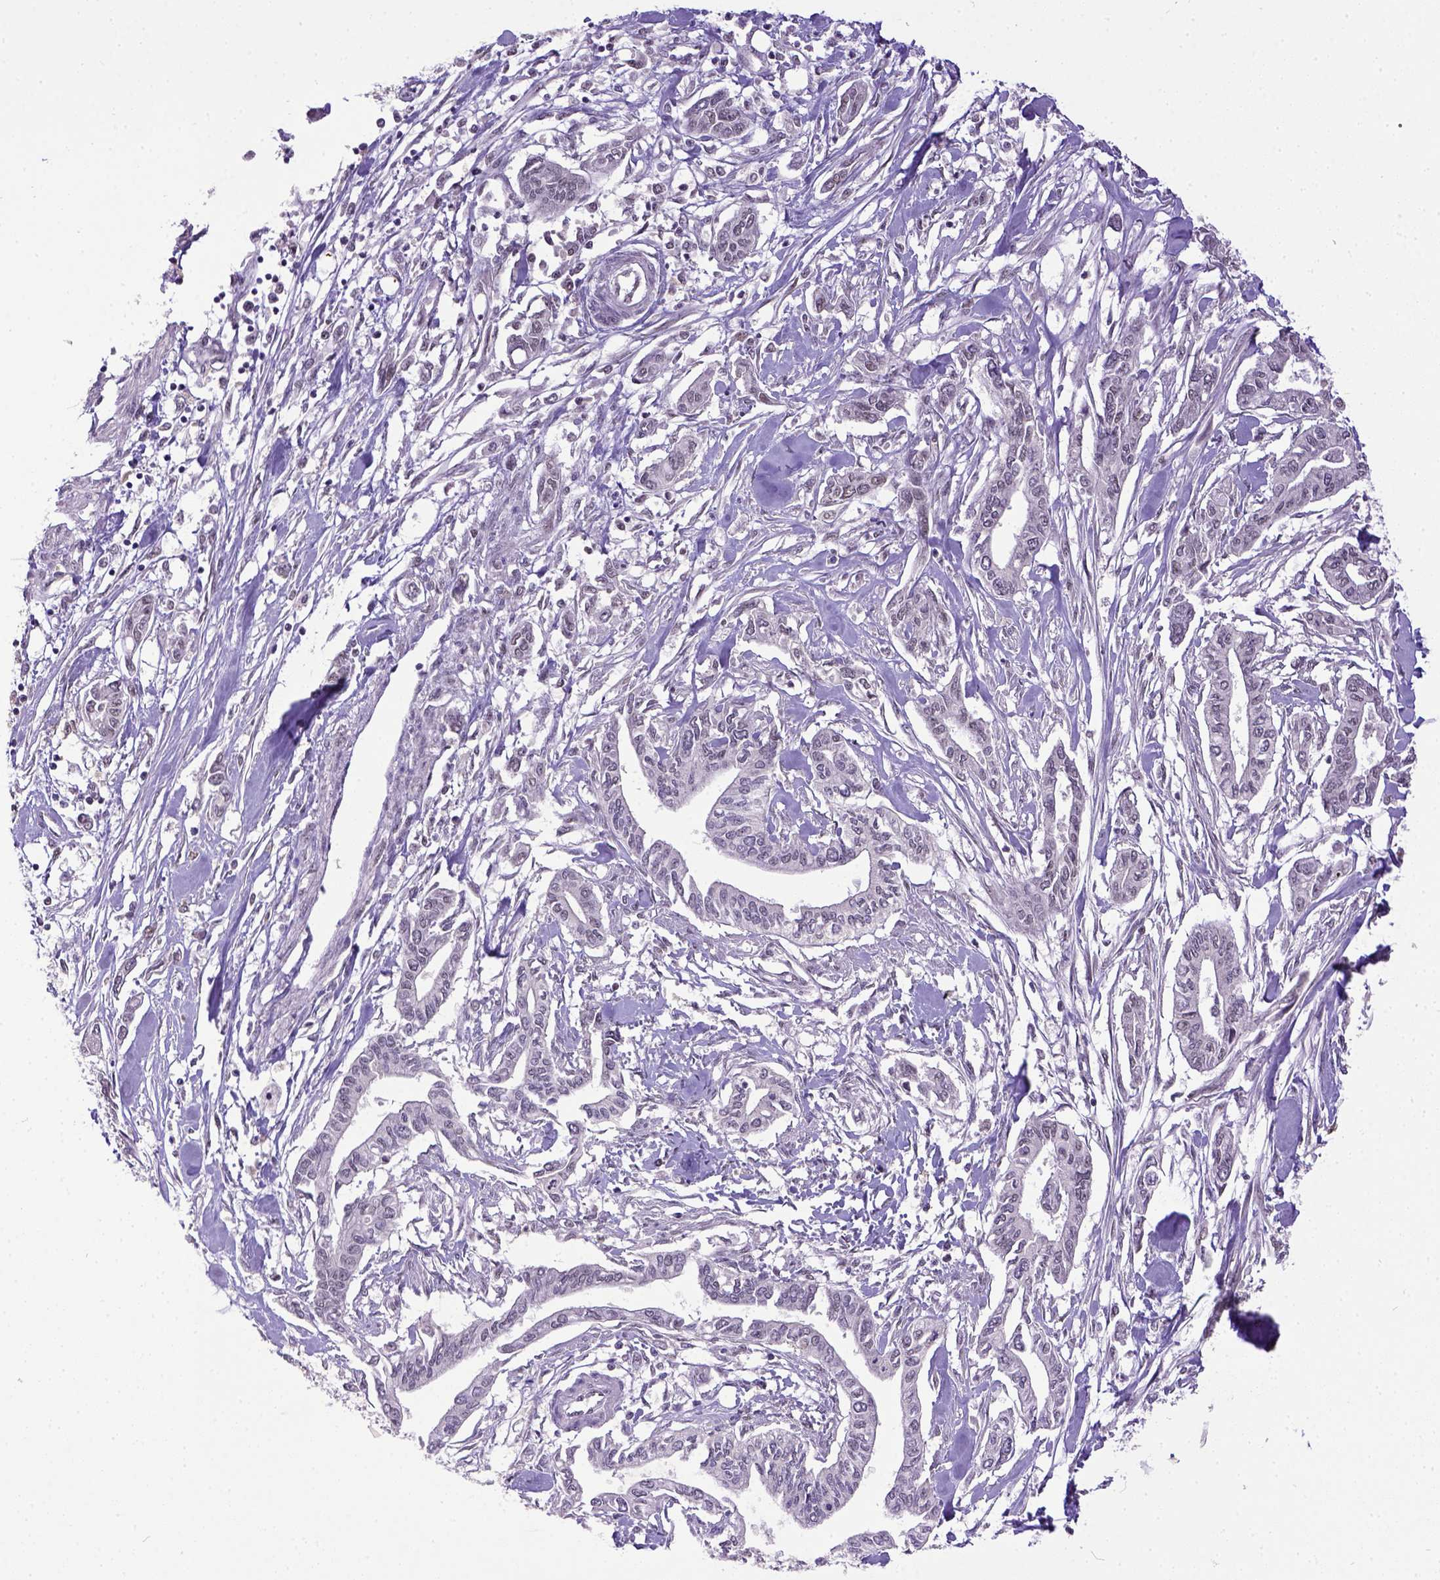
{"staining": {"intensity": "negative", "quantity": "none", "location": "none"}, "tissue": "pancreatic cancer", "cell_type": "Tumor cells", "image_type": "cancer", "snomed": [{"axis": "morphology", "description": "Adenocarcinoma, NOS"}, {"axis": "topography", "description": "Pancreas"}], "caption": "This histopathology image is of pancreatic adenocarcinoma stained with IHC to label a protein in brown with the nuclei are counter-stained blue. There is no positivity in tumor cells.", "gene": "ERCC1", "patient": {"sex": "male", "age": 60}}